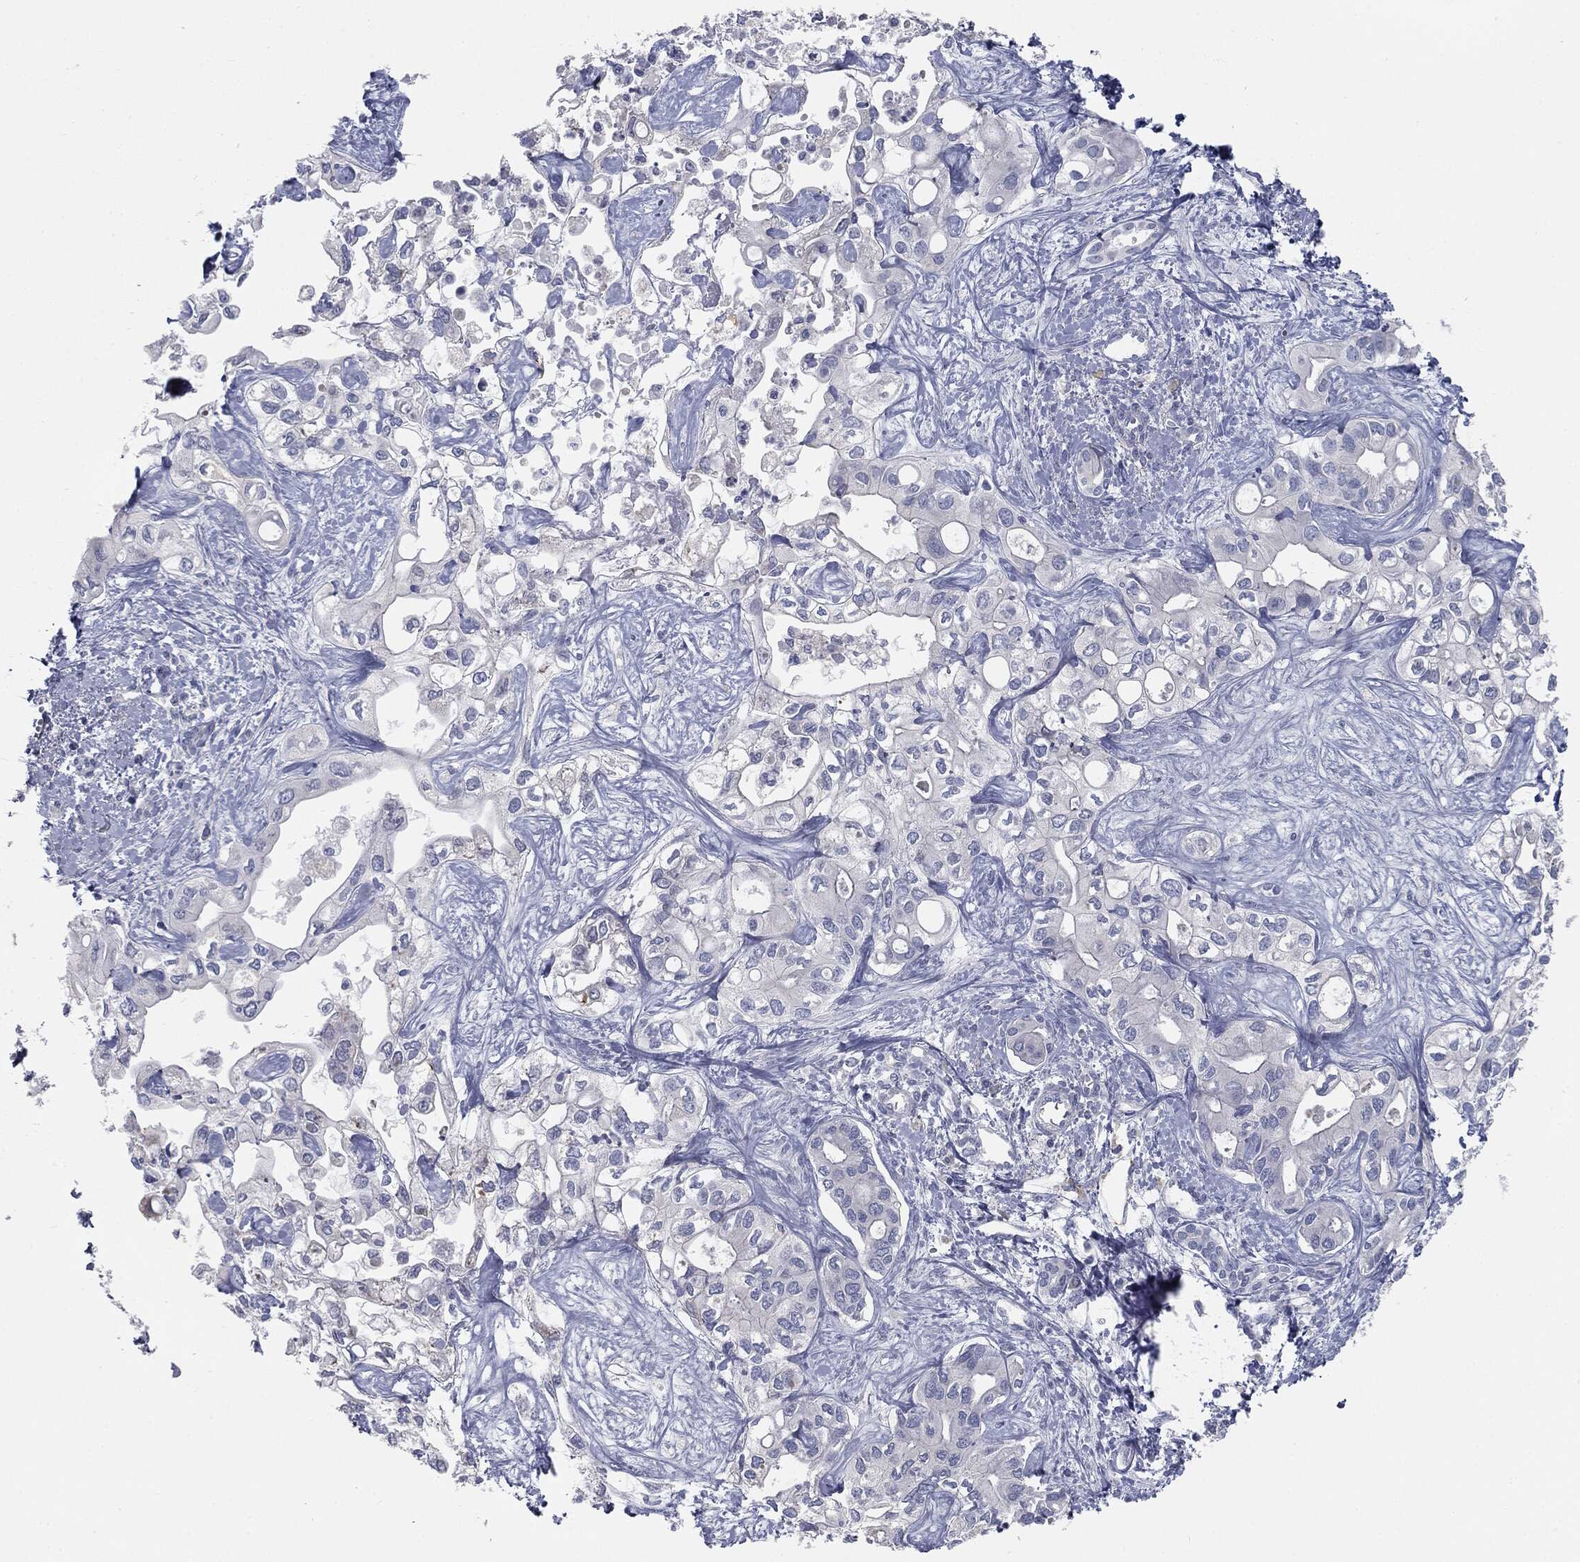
{"staining": {"intensity": "negative", "quantity": "none", "location": "none"}, "tissue": "liver cancer", "cell_type": "Tumor cells", "image_type": "cancer", "snomed": [{"axis": "morphology", "description": "Cholangiocarcinoma"}, {"axis": "topography", "description": "Liver"}], "caption": "This is an IHC image of liver cholangiocarcinoma. There is no expression in tumor cells.", "gene": "CAV3", "patient": {"sex": "female", "age": 64}}